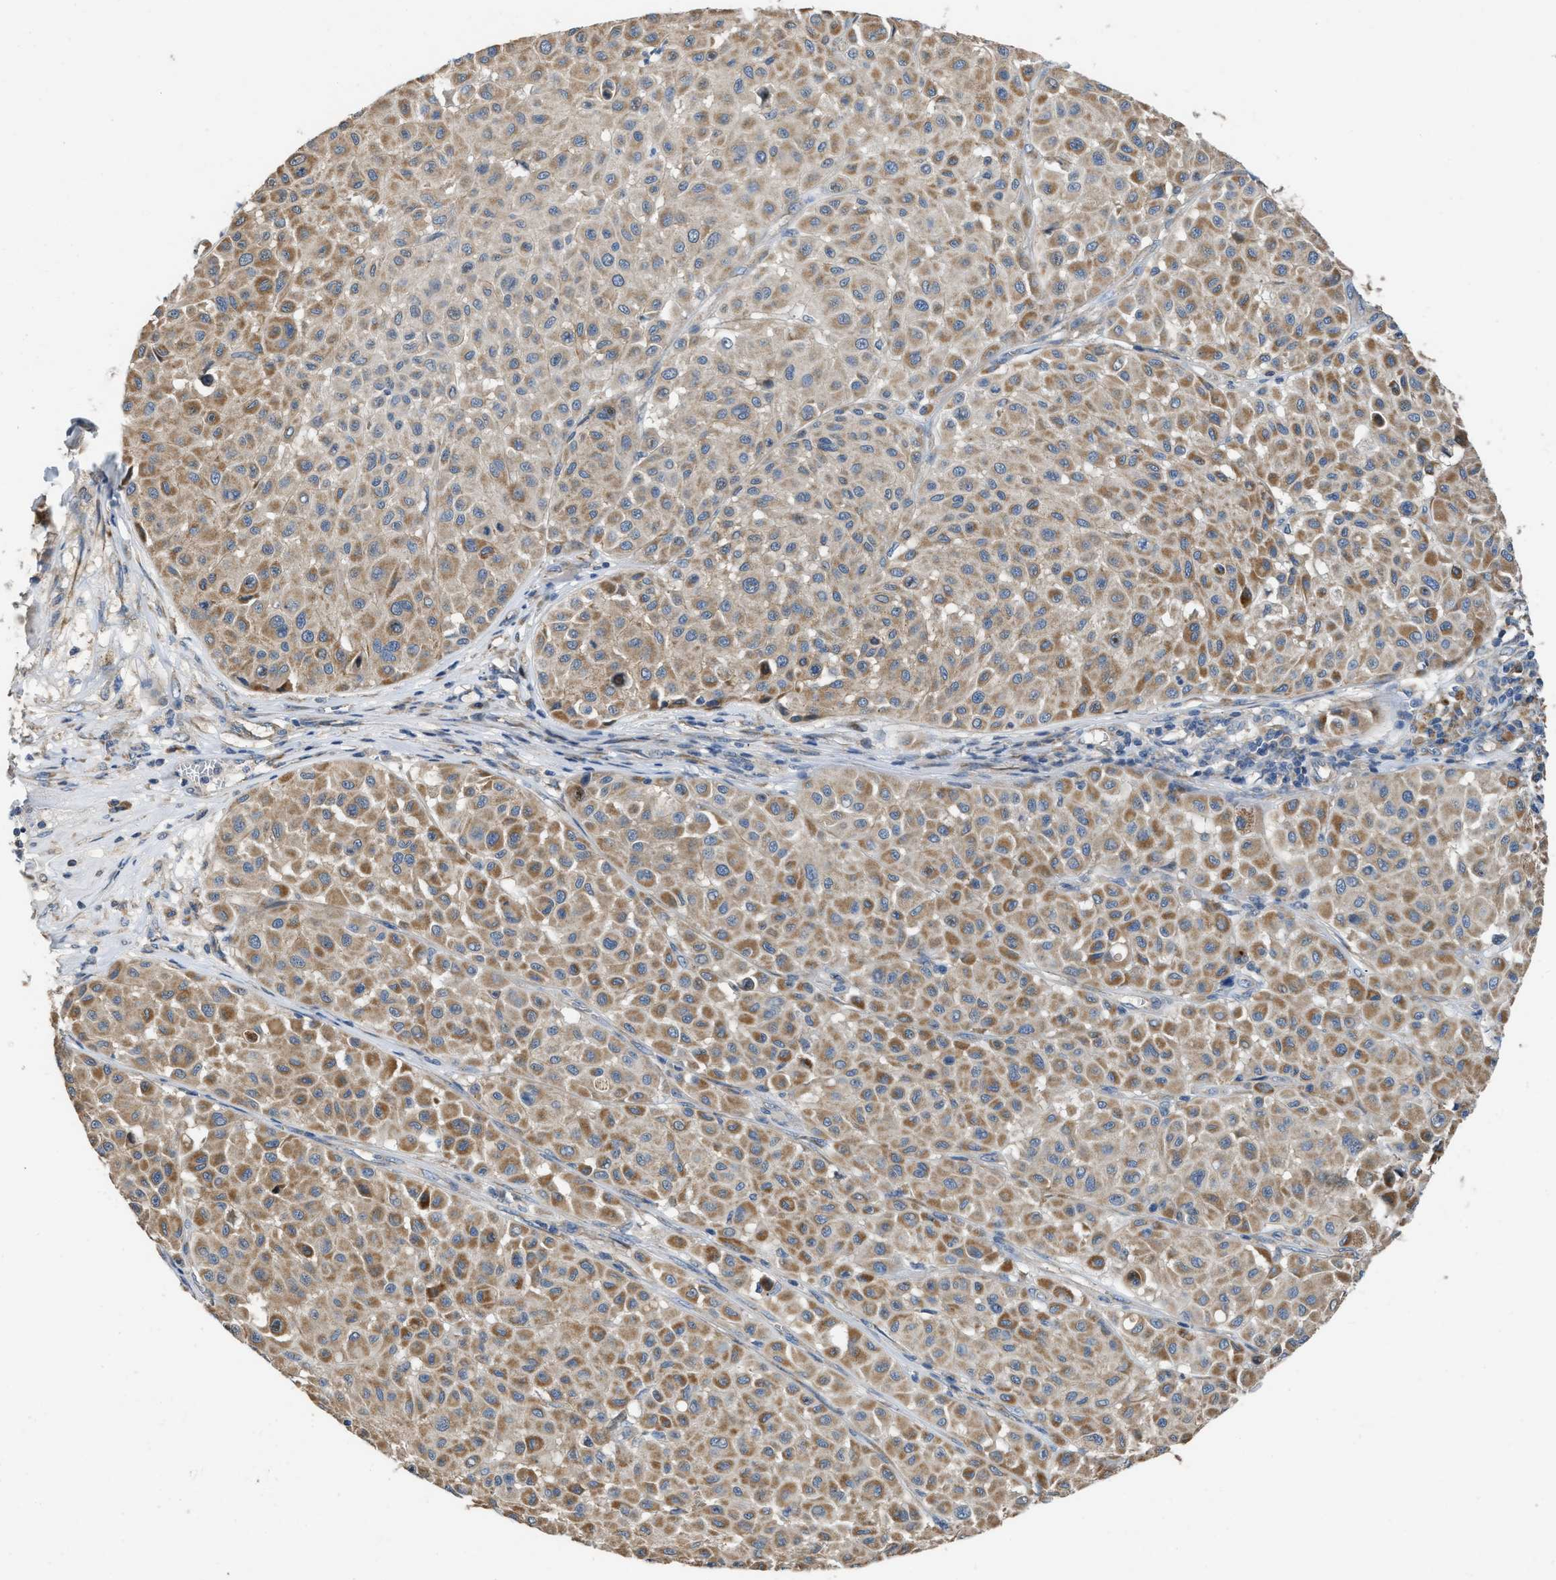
{"staining": {"intensity": "moderate", "quantity": ">75%", "location": "cytoplasmic/membranous"}, "tissue": "melanoma", "cell_type": "Tumor cells", "image_type": "cancer", "snomed": [{"axis": "morphology", "description": "Malignant melanoma, Metastatic site"}, {"axis": "topography", "description": "Soft tissue"}], "caption": "Tumor cells demonstrate moderate cytoplasmic/membranous positivity in approximately >75% of cells in melanoma.", "gene": "TMEM150A", "patient": {"sex": "male", "age": 41}}